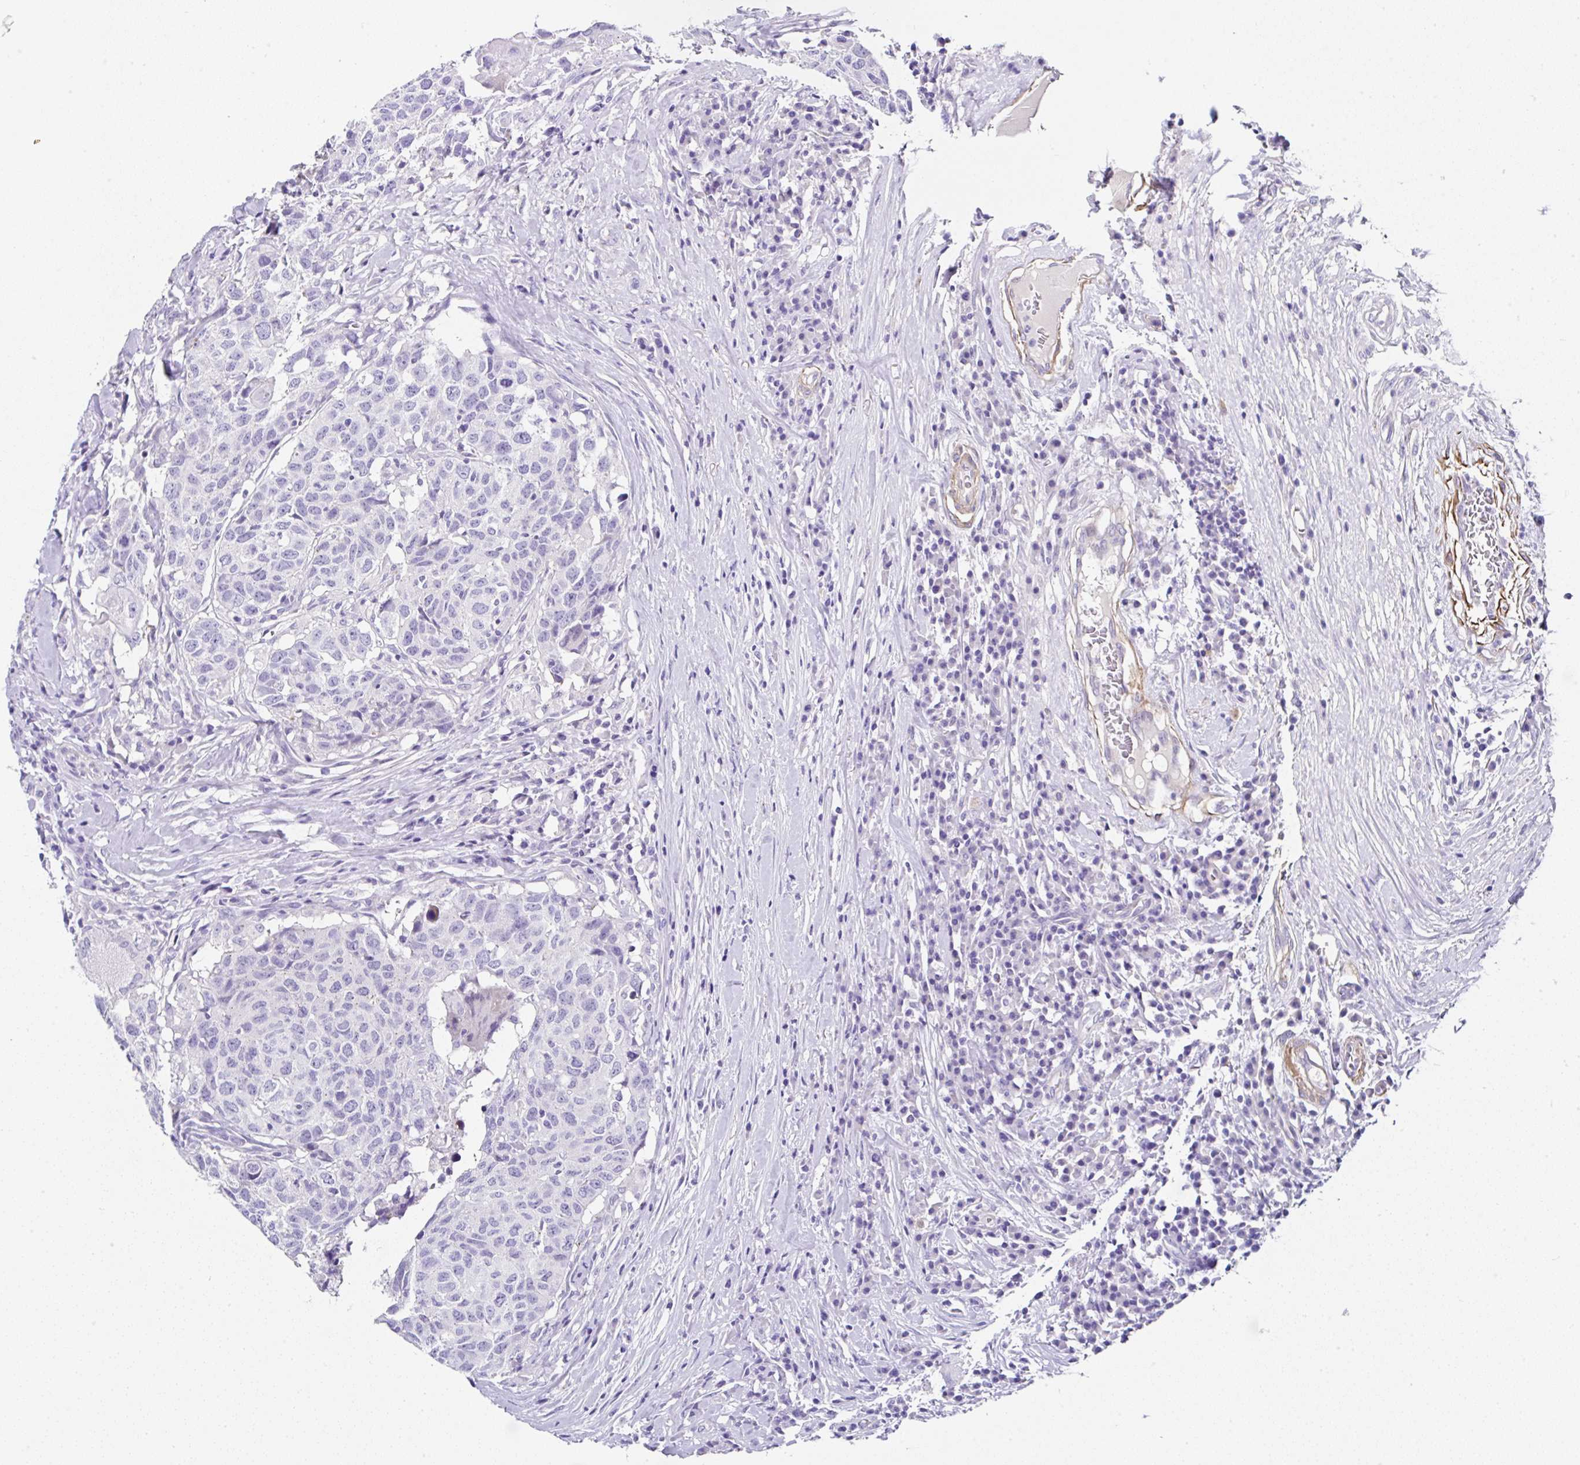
{"staining": {"intensity": "negative", "quantity": "none", "location": "none"}, "tissue": "head and neck cancer", "cell_type": "Tumor cells", "image_type": "cancer", "snomed": [{"axis": "morphology", "description": "Normal tissue, NOS"}, {"axis": "morphology", "description": "Squamous cell carcinoma, NOS"}, {"axis": "topography", "description": "Skeletal muscle"}, {"axis": "topography", "description": "Vascular tissue"}, {"axis": "topography", "description": "Peripheral nerve tissue"}, {"axis": "topography", "description": "Head-Neck"}], "caption": "High power microscopy image of an IHC image of head and neck squamous cell carcinoma, revealing no significant expression in tumor cells. Nuclei are stained in blue.", "gene": "PPFIA4", "patient": {"sex": "male", "age": 66}}